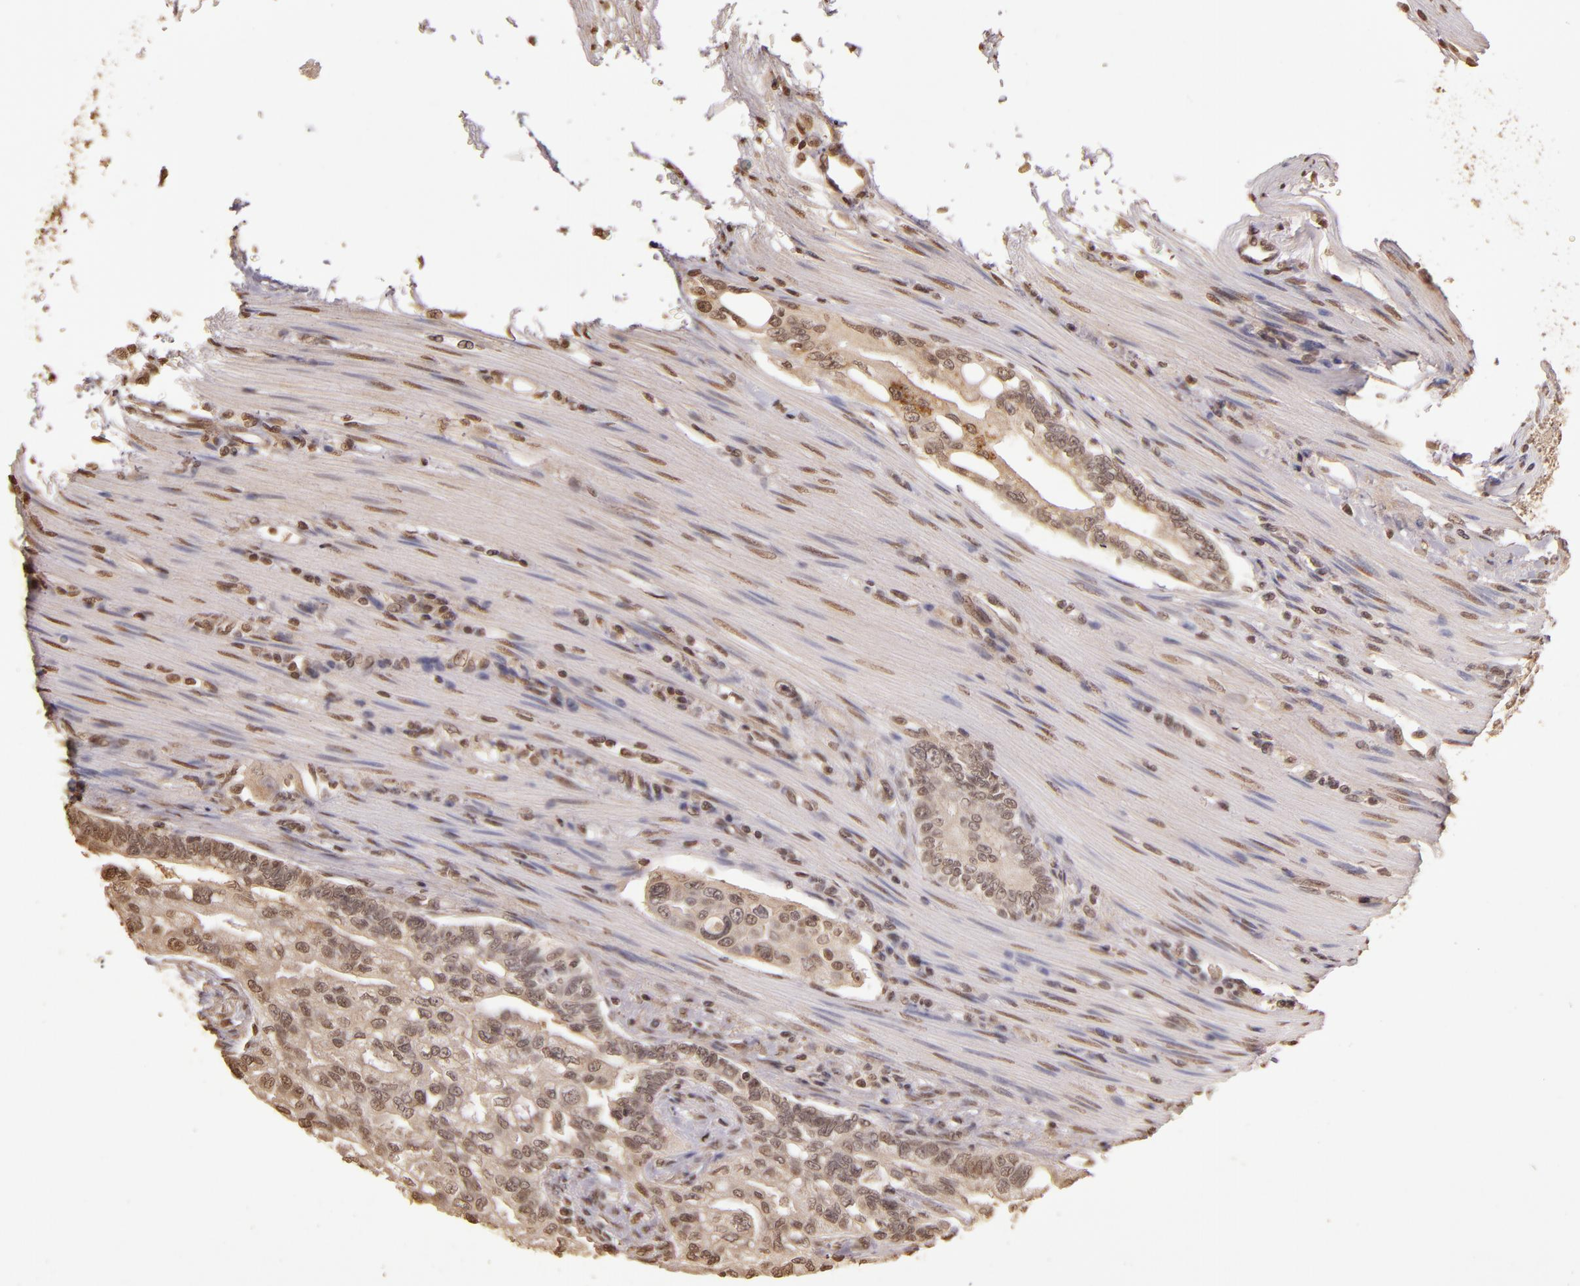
{"staining": {"intensity": "weak", "quantity": ">75%", "location": "cytoplasmic/membranous,nuclear"}, "tissue": "pancreatic cancer", "cell_type": "Tumor cells", "image_type": "cancer", "snomed": [{"axis": "morphology", "description": "Normal tissue, NOS"}, {"axis": "topography", "description": "Pancreas"}], "caption": "This histopathology image reveals pancreatic cancer stained with immunohistochemistry (IHC) to label a protein in brown. The cytoplasmic/membranous and nuclear of tumor cells show weak positivity for the protein. Nuclei are counter-stained blue.", "gene": "CUL1", "patient": {"sex": "male", "age": 42}}